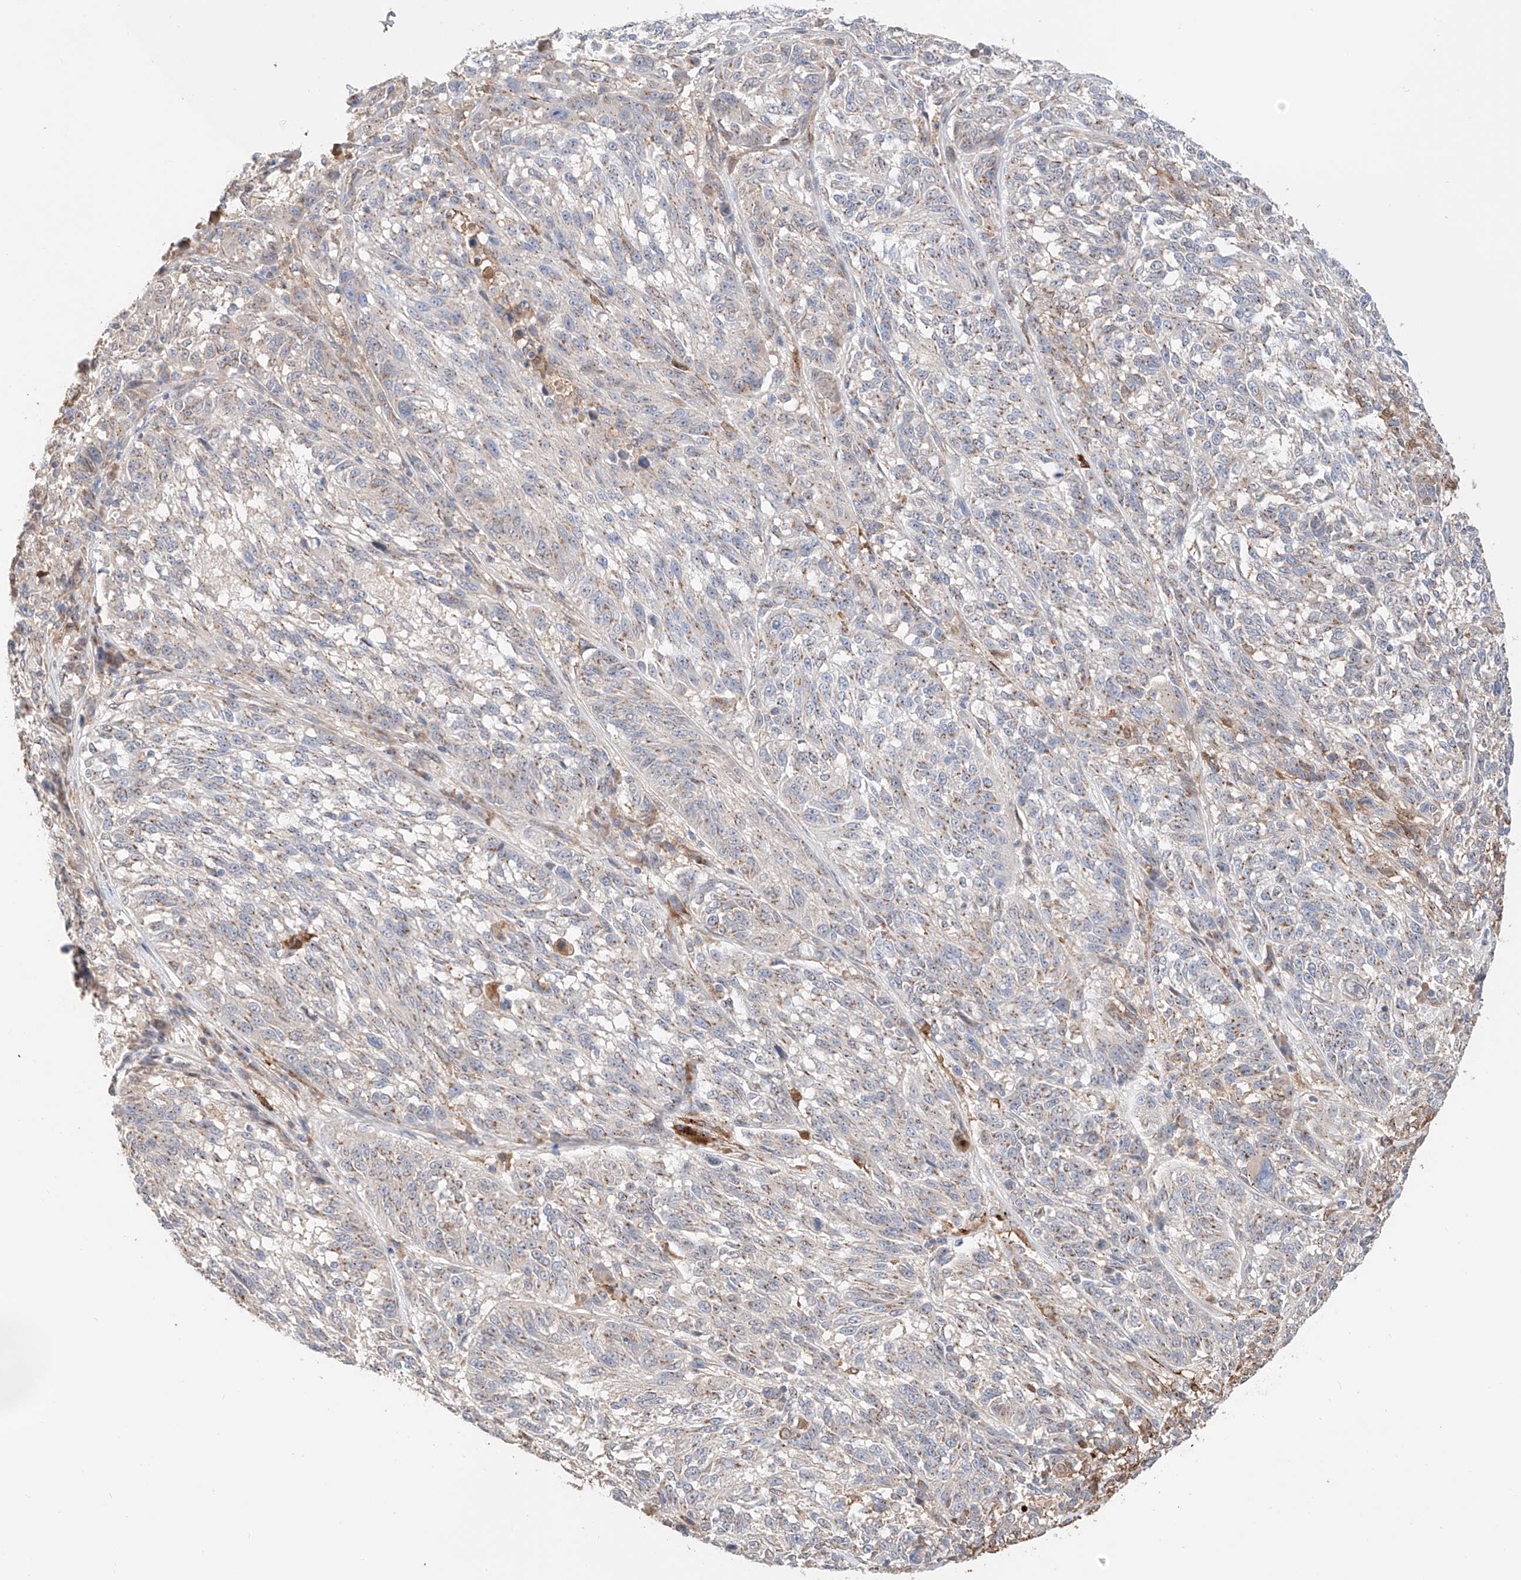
{"staining": {"intensity": "weak", "quantity": "25%-75%", "location": "cytoplasmic/membranous"}, "tissue": "melanoma", "cell_type": "Tumor cells", "image_type": "cancer", "snomed": [{"axis": "morphology", "description": "Malignant melanoma, NOS"}, {"axis": "topography", "description": "Skin"}], "caption": "Protein expression by IHC shows weak cytoplasmic/membranous staining in about 25%-75% of tumor cells in melanoma.", "gene": "MOSPD1", "patient": {"sex": "male", "age": 53}}